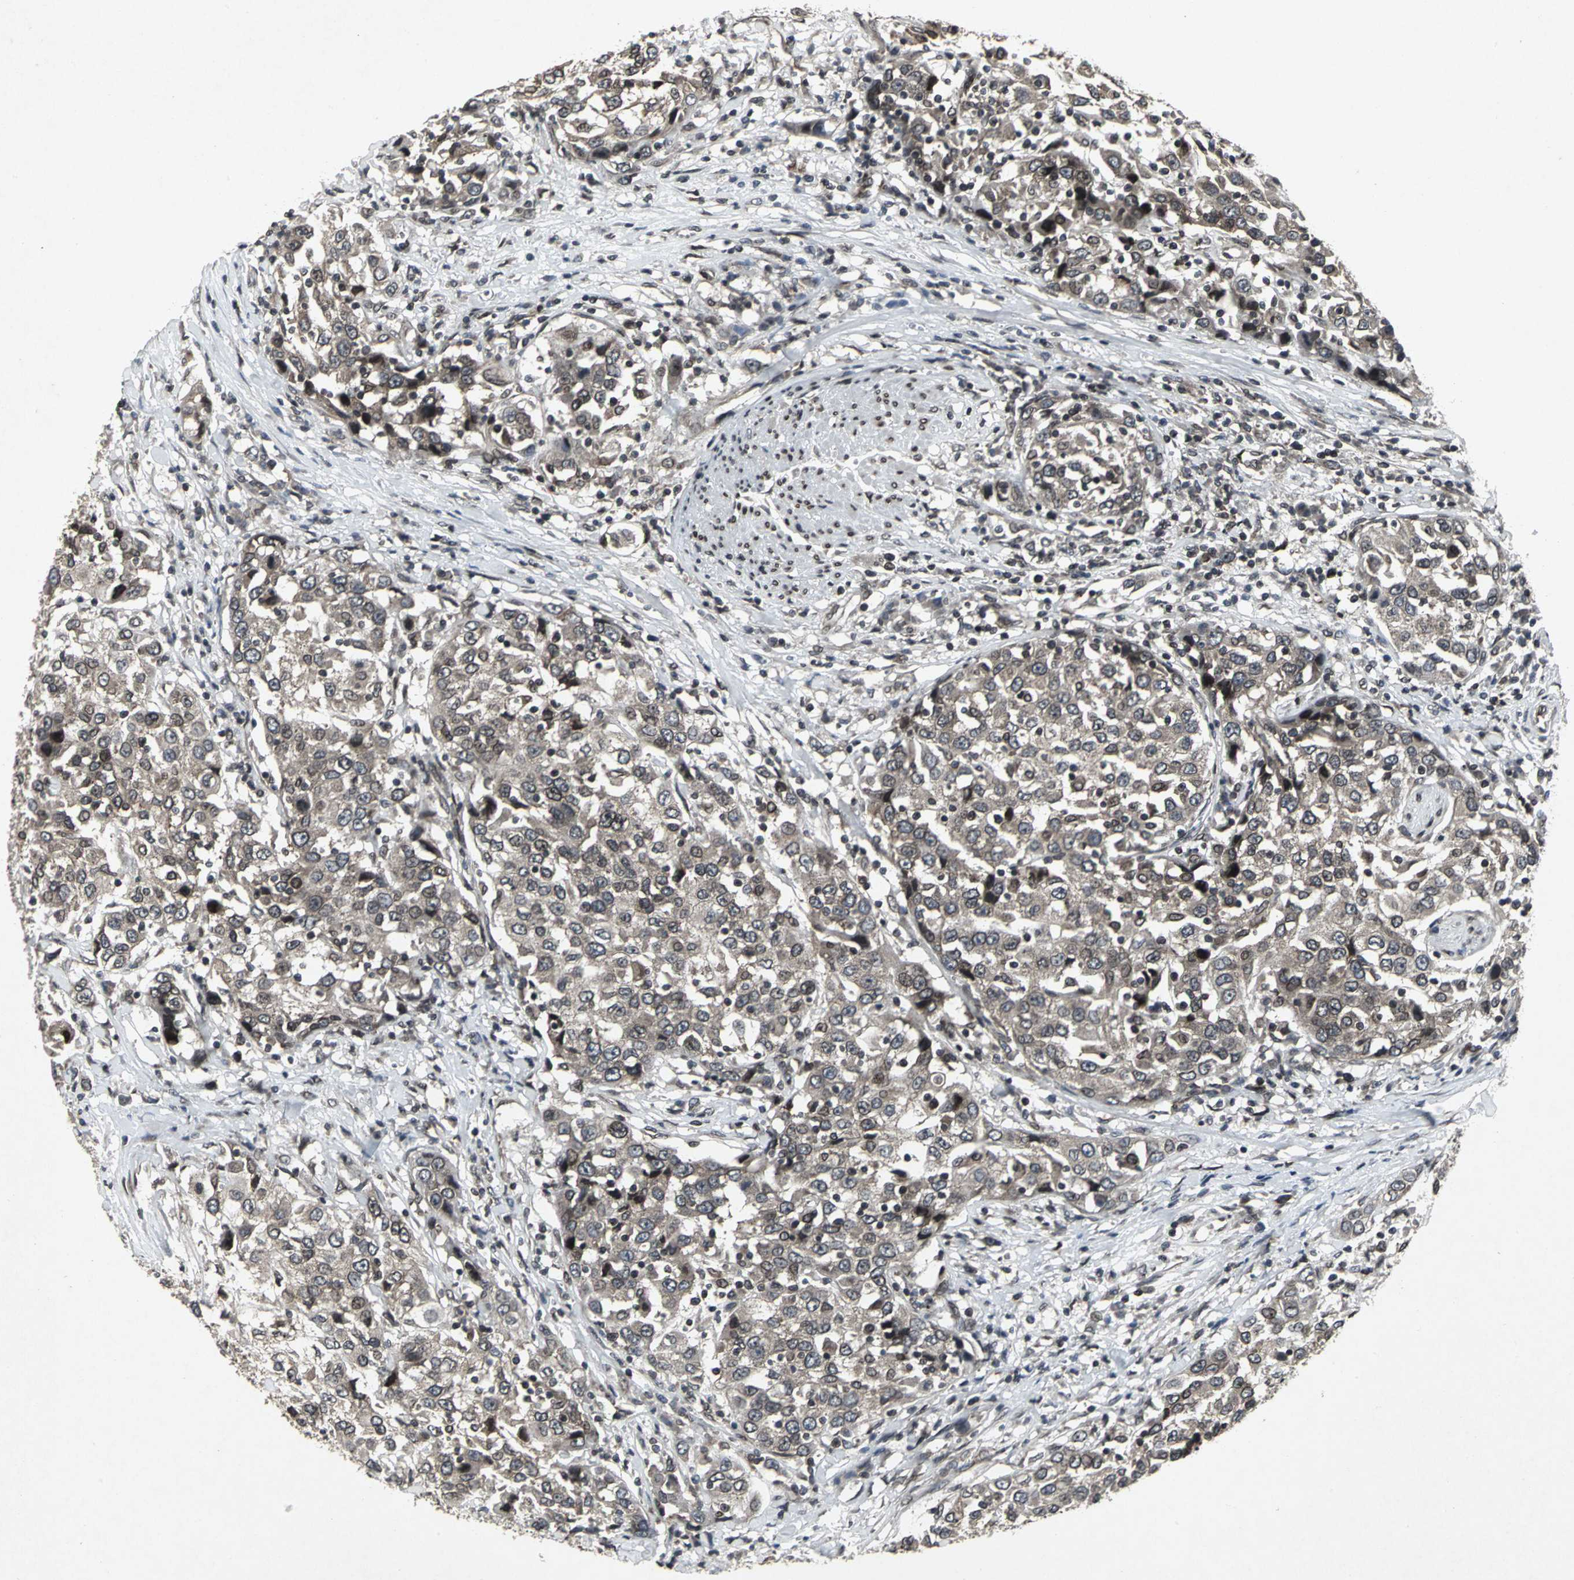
{"staining": {"intensity": "moderate", "quantity": "25%-75%", "location": "cytoplasmic/membranous,nuclear"}, "tissue": "urothelial cancer", "cell_type": "Tumor cells", "image_type": "cancer", "snomed": [{"axis": "morphology", "description": "Urothelial carcinoma, High grade"}, {"axis": "topography", "description": "Urinary bladder"}], "caption": "Urothelial cancer stained for a protein (brown) displays moderate cytoplasmic/membranous and nuclear positive staining in about 25%-75% of tumor cells.", "gene": "SH2B3", "patient": {"sex": "female", "age": 80}}